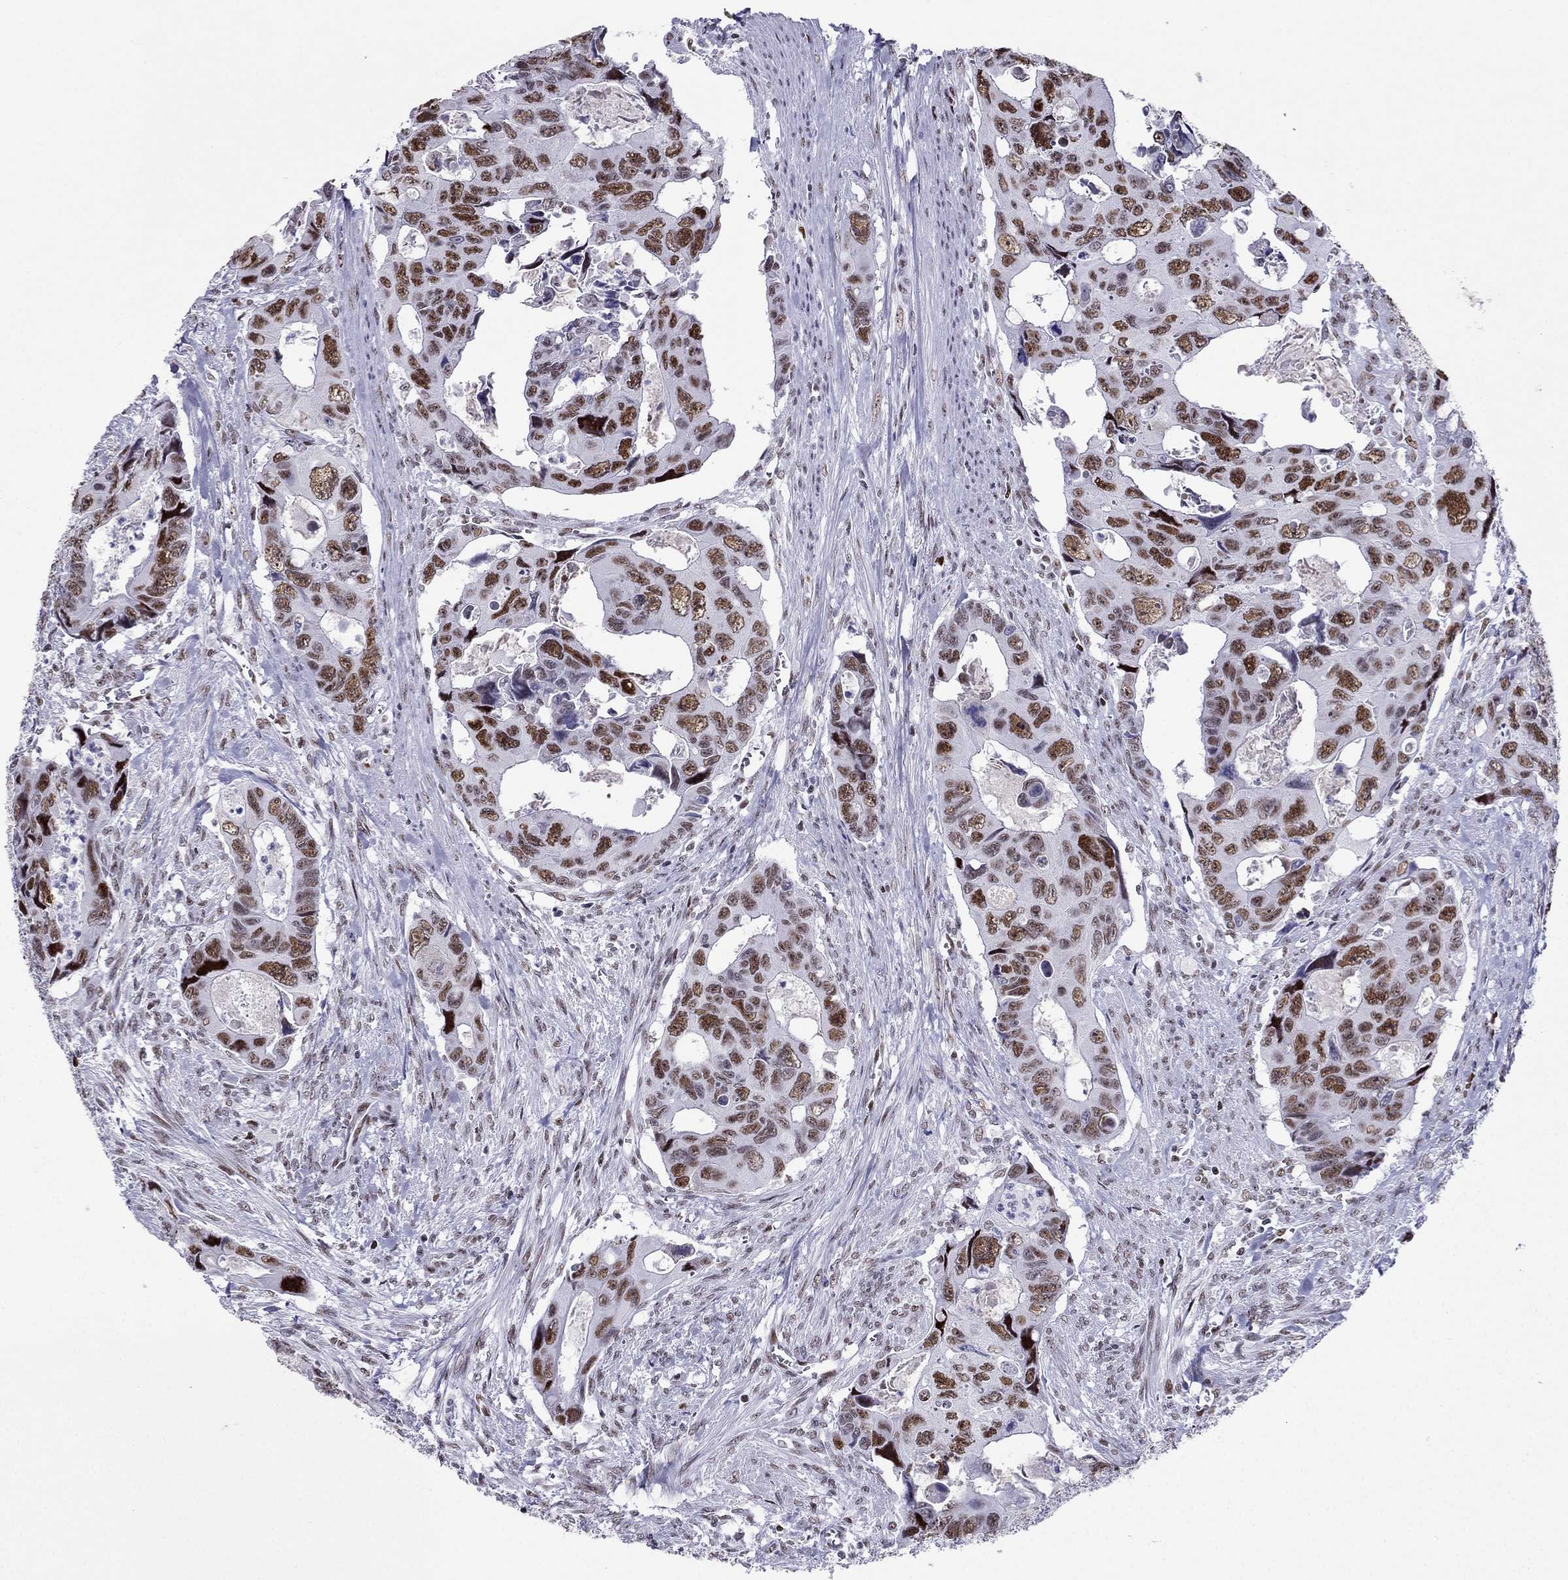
{"staining": {"intensity": "strong", "quantity": ">75%", "location": "nuclear"}, "tissue": "colorectal cancer", "cell_type": "Tumor cells", "image_type": "cancer", "snomed": [{"axis": "morphology", "description": "Adenocarcinoma, NOS"}, {"axis": "topography", "description": "Rectum"}], "caption": "Tumor cells display high levels of strong nuclear staining in approximately >75% of cells in human colorectal cancer (adenocarcinoma).", "gene": "PPM1G", "patient": {"sex": "male", "age": 62}}